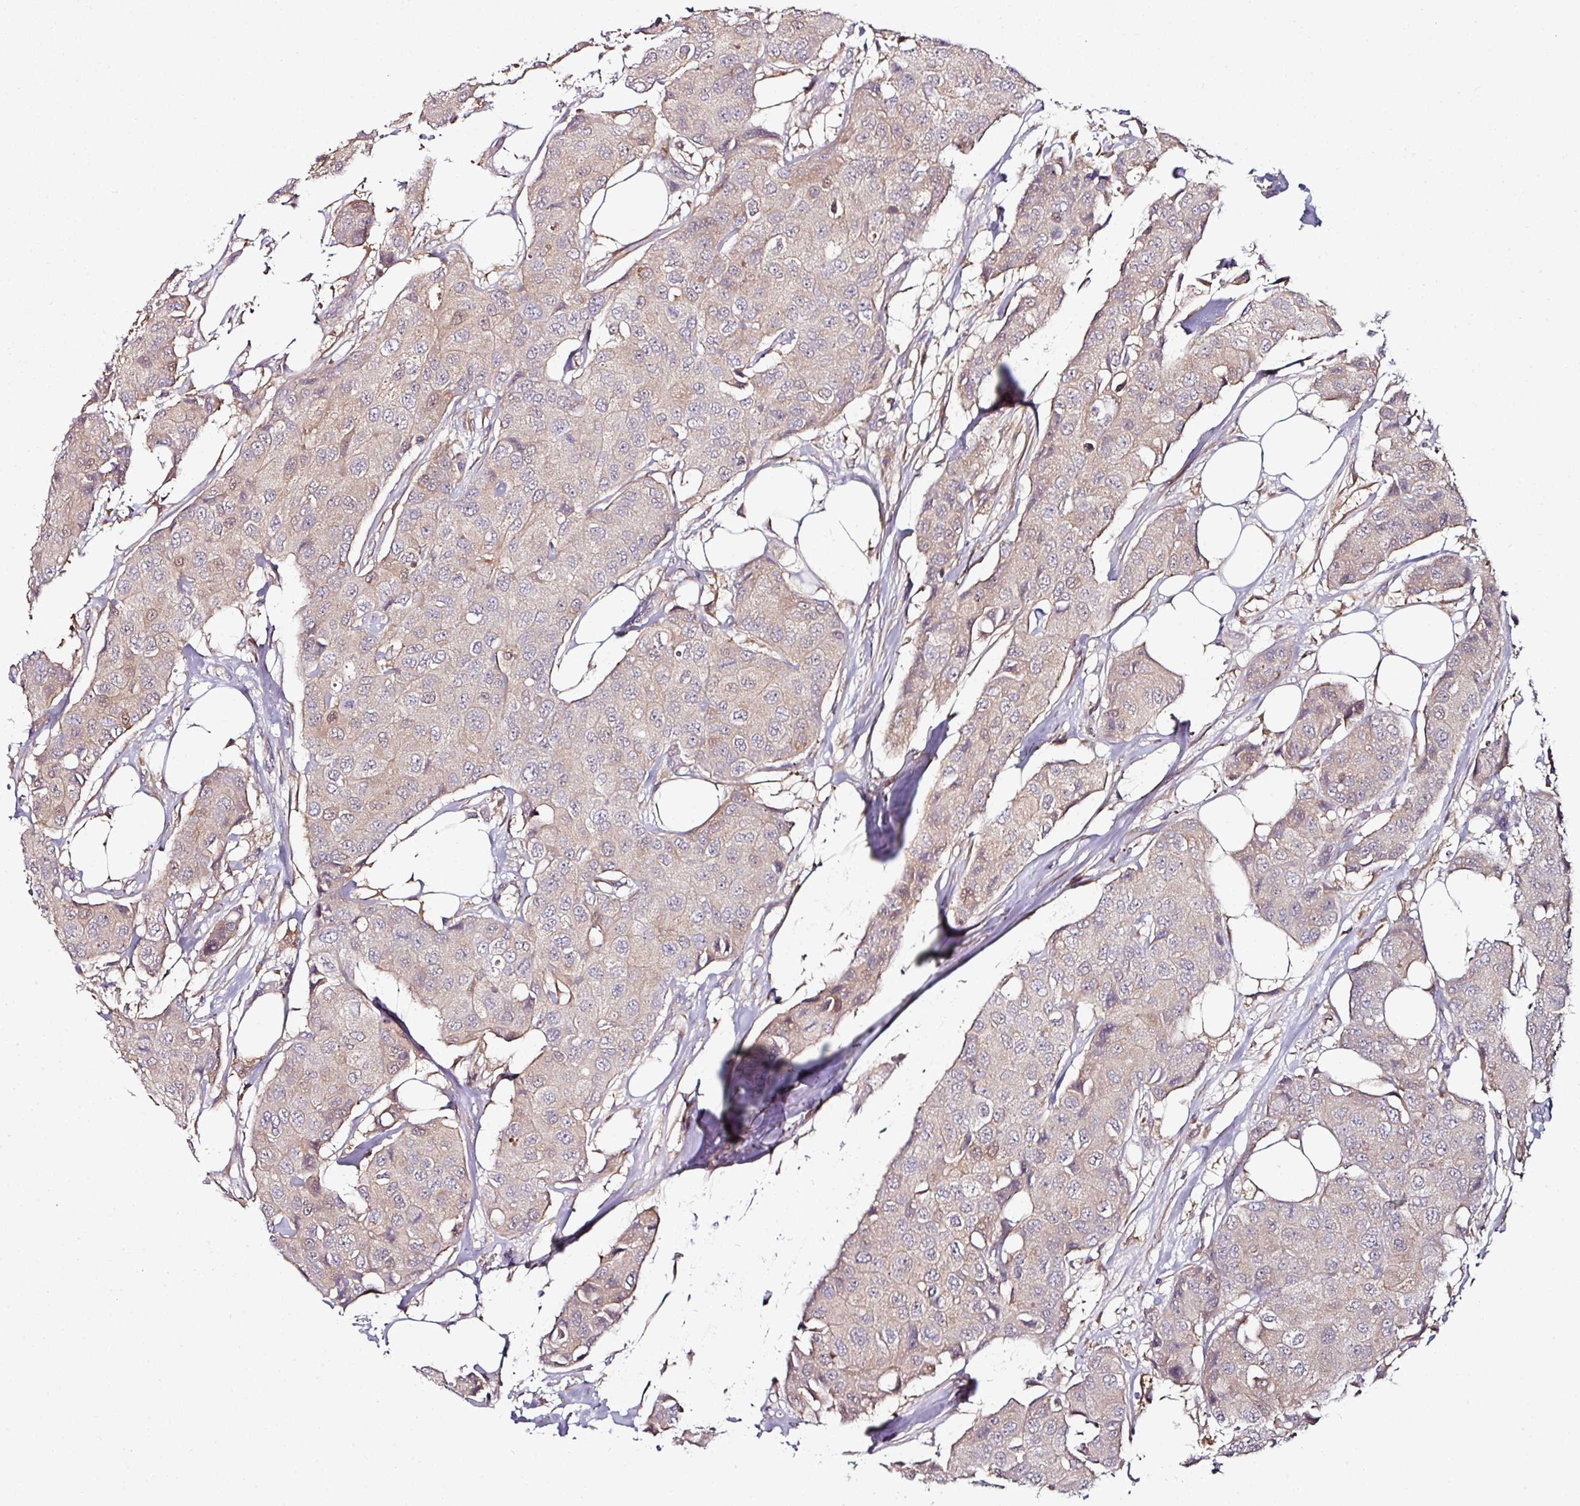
{"staining": {"intensity": "weak", "quantity": "<25%", "location": "cytoplasmic/membranous"}, "tissue": "breast cancer", "cell_type": "Tumor cells", "image_type": "cancer", "snomed": [{"axis": "morphology", "description": "Duct carcinoma"}, {"axis": "topography", "description": "Breast"}], "caption": "Breast cancer (invasive ductal carcinoma) was stained to show a protein in brown. There is no significant expression in tumor cells. (Brightfield microscopy of DAB (3,3'-diaminobenzidine) IHC at high magnification).", "gene": "CTDSP2", "patient": {"sex": "female", "age": 80}}